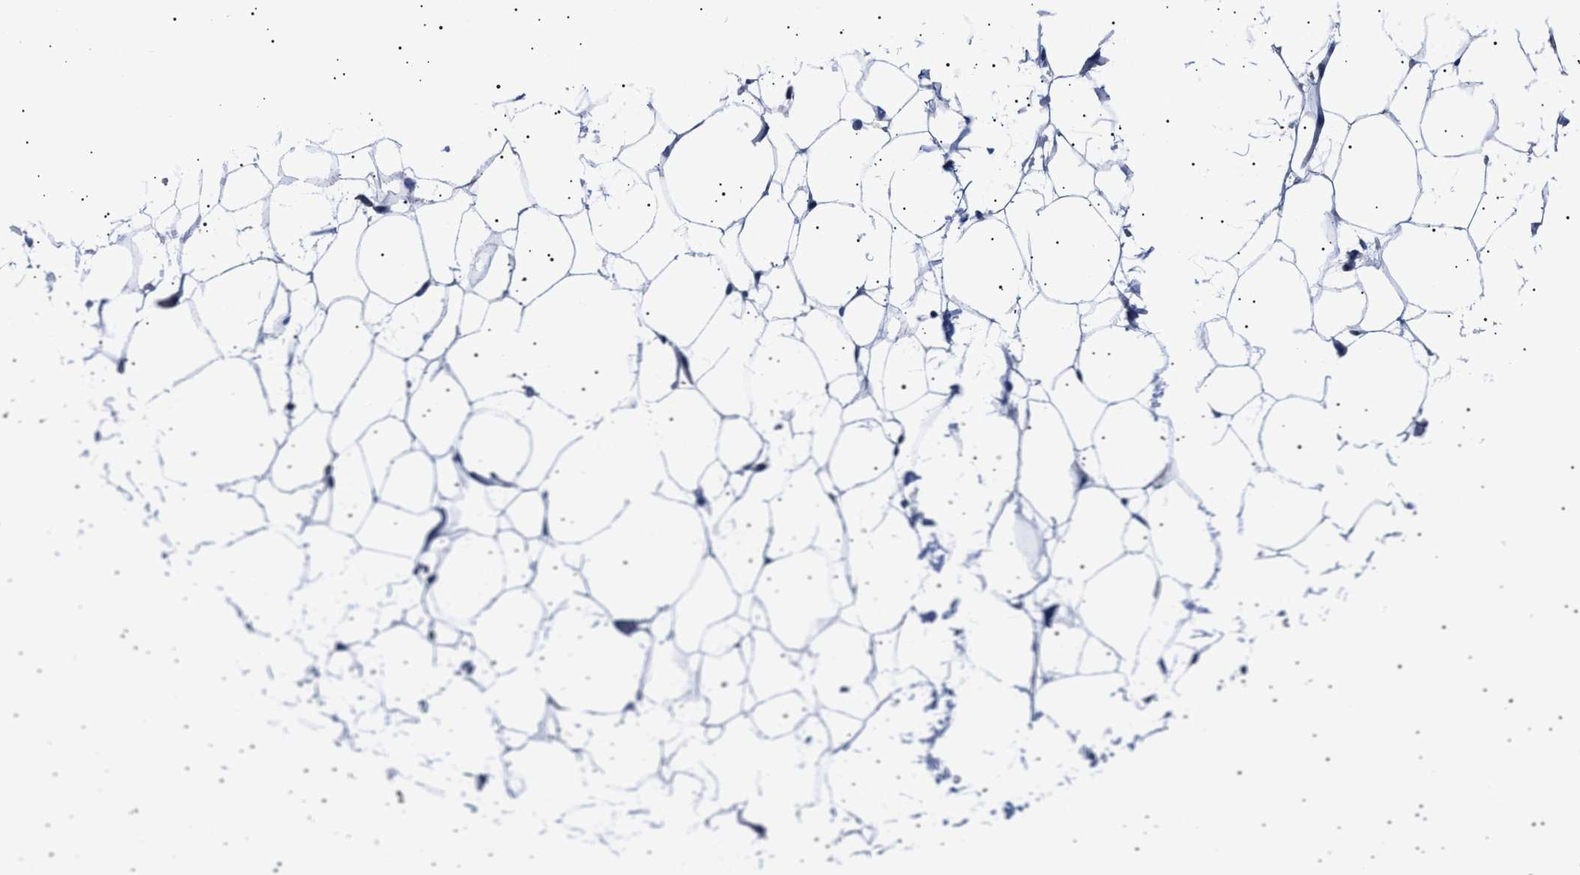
{"staining": {"intensity": "negative", "quantity": "none", "location": "none"}, "tissue": "adipose tissue", "cell_type": "Adipocytes", "image_type": "normal", "snomed": [{"axis": "morphology", "description": "Normal tissue, NOS"}, {"axis": "topography", "description": "Breast"}, {"axis": "topography", "description": "Soft tissue"}], "caption": "This micrograph is of unremarkable adipose tissue stained with immunohistochemistry (IHC) to label a protein in brown with the nuclei are counter-stained blue. There is no expression in adipocytes. (DAB (3,3'-diaminobenzidine) IHC visualized using brightfield microscopy, high magnification).", "gene": "HEMGN", "patient": {"sex": "female", "age": 75}}